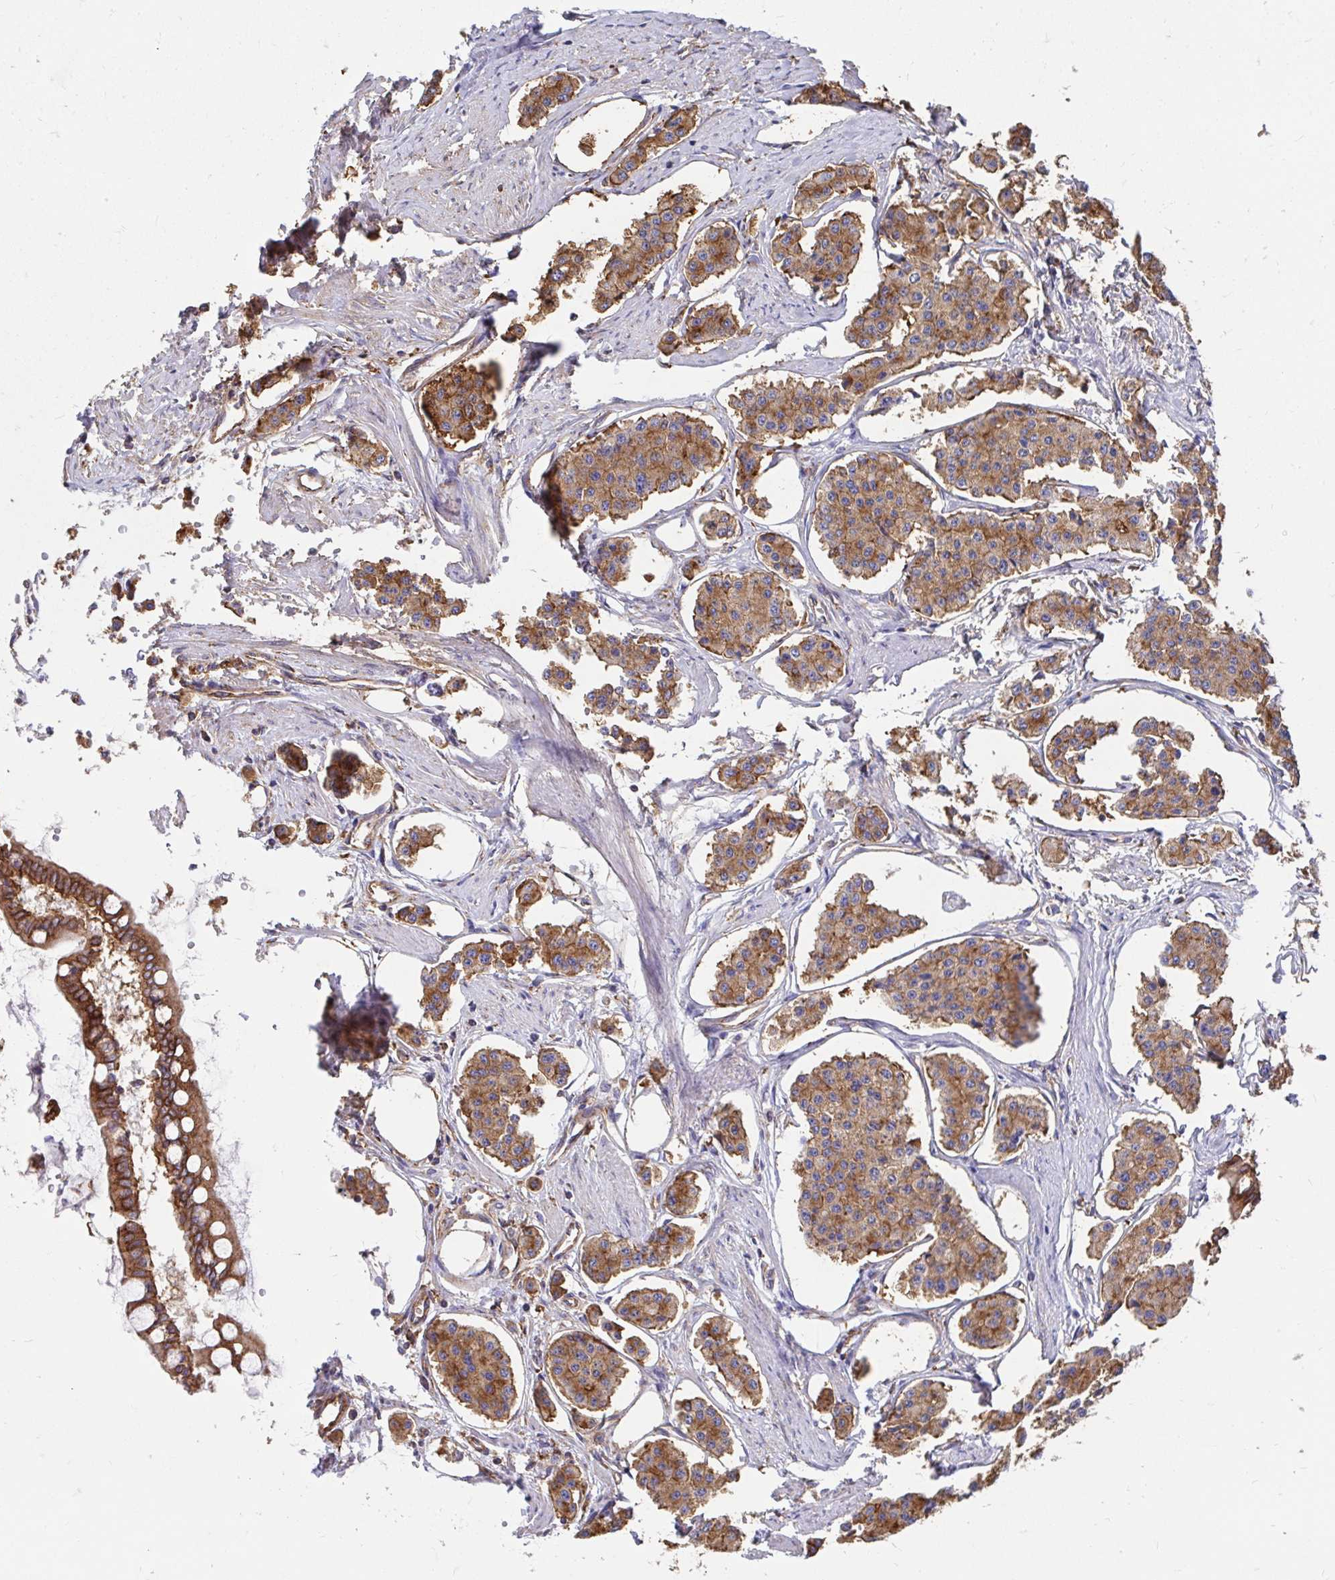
{"staining": {"intensity": "moderate", "quantity": ">75%", "location": "cytoplasmic/membranous"}, "tissue": "carcinoid", "cell_type": "Tumor cells", "image_type": "cancer", "snomed": [{"axis": "morphology", "description": "Carcinoid, malignant, NOS"}, {"axis": "topography", "description": "Small intestine"}], "caption": "IHC (DAB) staining of human carcinoid (malignant) shows moderate cytoplasmic/membranous protein staining in about >75% of tumor cells.", "gene": "CLTC", "patient": {"sex": "female", "age": 65}}